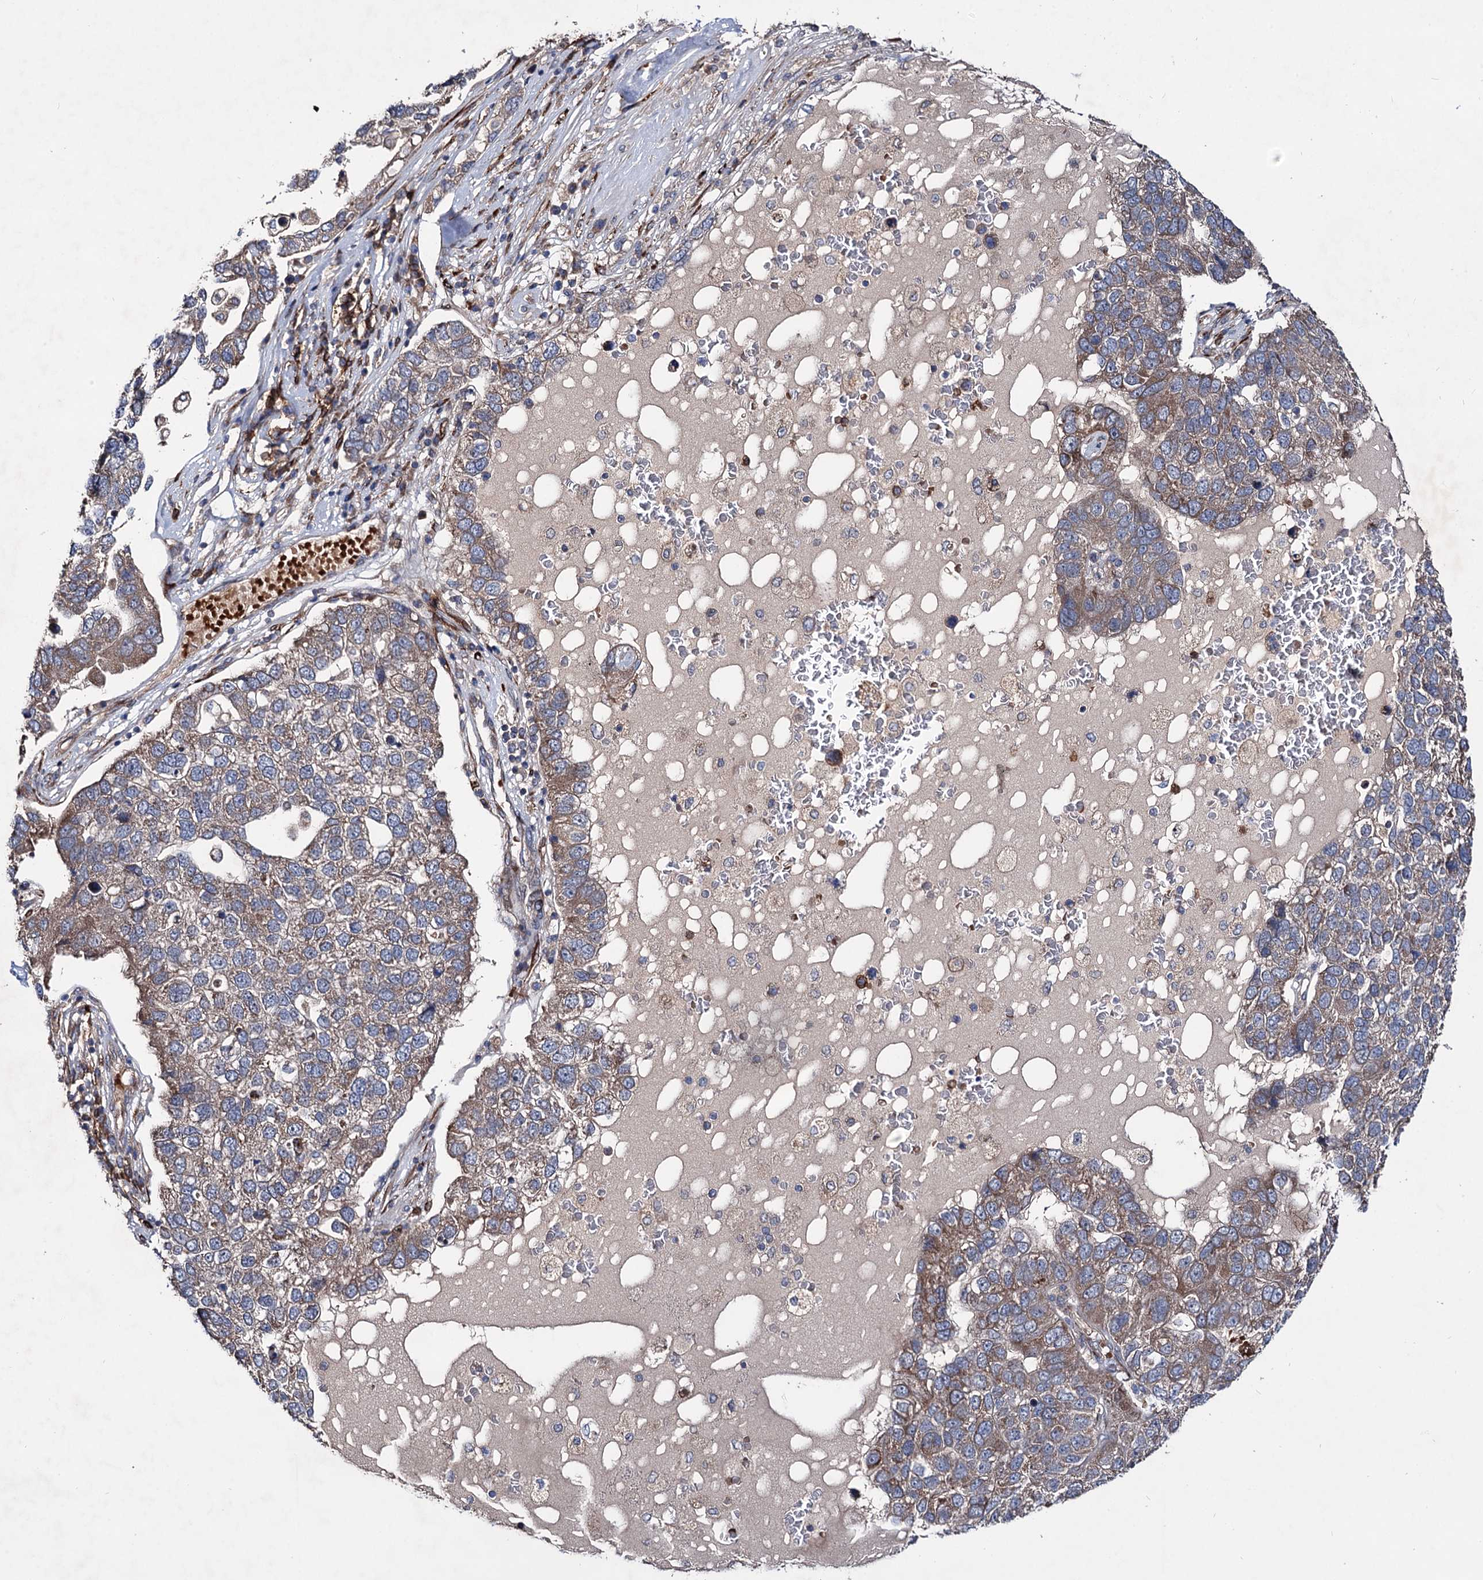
{"staining": {"intensity": "moderate", "quantity": ">75%", "location": "cytoplasmic/membranous"}, "tissue": "pancreatic cancer", "cell_type": "Tumor cells", "image_type": "cancer", "snomed": [{"axis": "morphology", "description": "Adenocarcinoma, NOS"}, {"axis": "topography", "description": "Pancreas"}], "caption": "IHC image of neoplastic tissue: pancreatic cancer (adenocarcinoma) stained using immunohistochemistry (IHC) reveals medium levels of moderate protein expression localized specifically in the cytoplasmic/membranous of tumor cells, appearing as a cytoplasmic/membranous brown color.", "gene": "PTDSS2", "patient": {"sex": "female", "age": 61}}